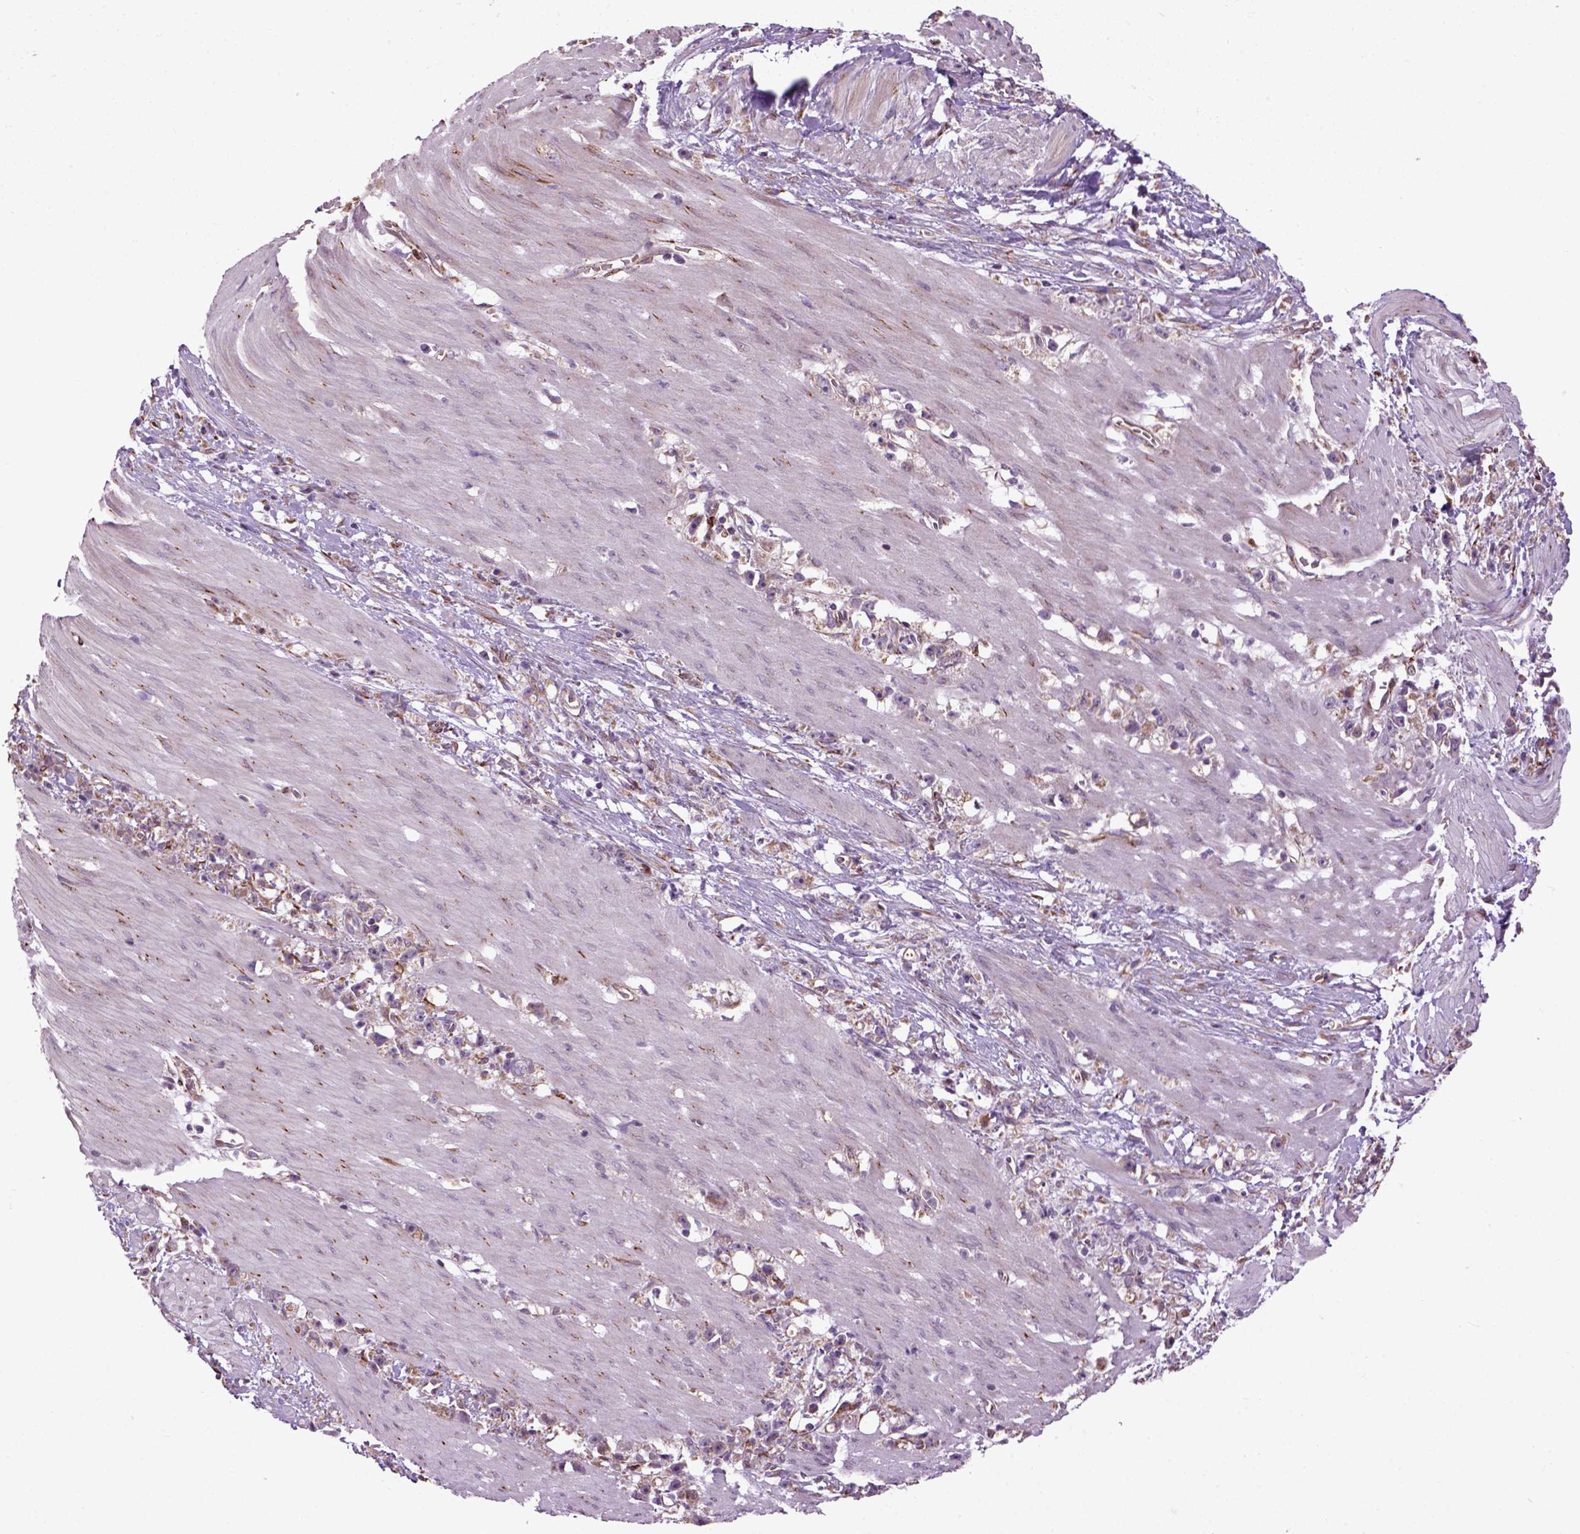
{"staining": {"intensity": "moderate", "quantity": ">75%", "location": "cytoplasmic/membranous"}, "tissue": "stomach cancer", "cell_type": "Tumor cells", "image_type": "cancer", "snomed": [{"axis": "morphology", "description": "Adenocarcinoma, NOS"}, {"axis": "topography", "description": "Stomach"}], "caption": "DAB immunohistochemical staining of adenocarcinoma (stomach) reveals moderate cytoplasmic/membranous protein staining in approximately >75% of tumor cells. The protein of interest is shown in brown color, while the nuclei are stained blue.", "gene": "XK", "patient": {"sex": "female", "age": 59}}